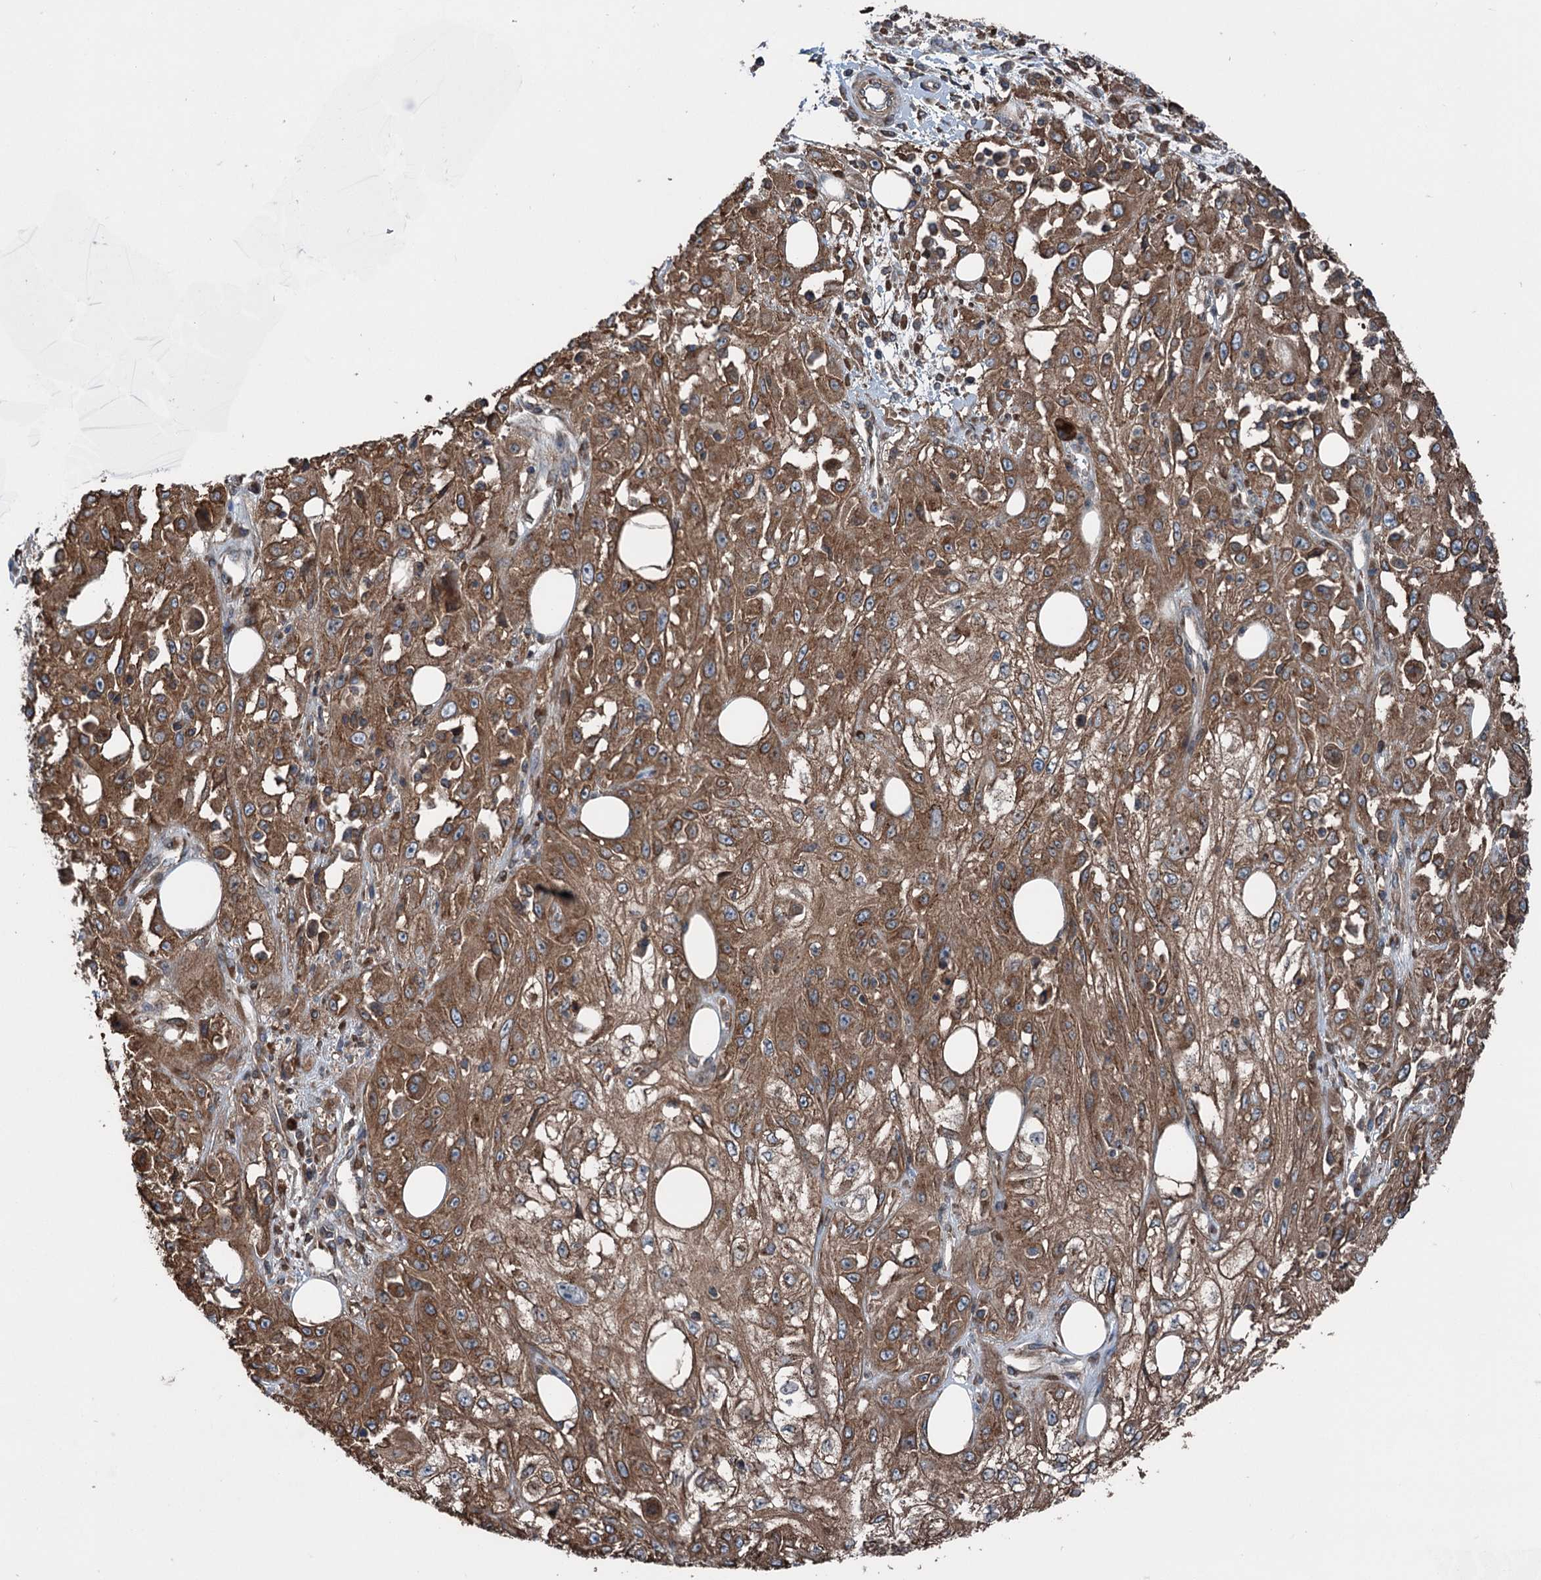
{"staining": {"intensity": "moderate", "quantity": ">75%", "location": "cytoplasmic/membranous"}, "tissue": "skin cancer", "cell_type": "Tumor cells", "image_type": "cancer", "snomed": [{"axis": "morphology", "description": "Squamous cell carcinoma, NOS"}, {"axis": "morphology", "description": "Squamous cell carcinoma, metastatic, NOS"}, {"axis": "topography", "description": "Skin"}, {"axis": "topography", "description": "Lymph node"}], "caption": "A histopathology image of skin cancer stained for a protein demonstrates moderate cytoplasmic/membranous brown staining in tumor cells.", "gene": "CALCOCO1", "patient": {"sex": "male", "age": 75}}